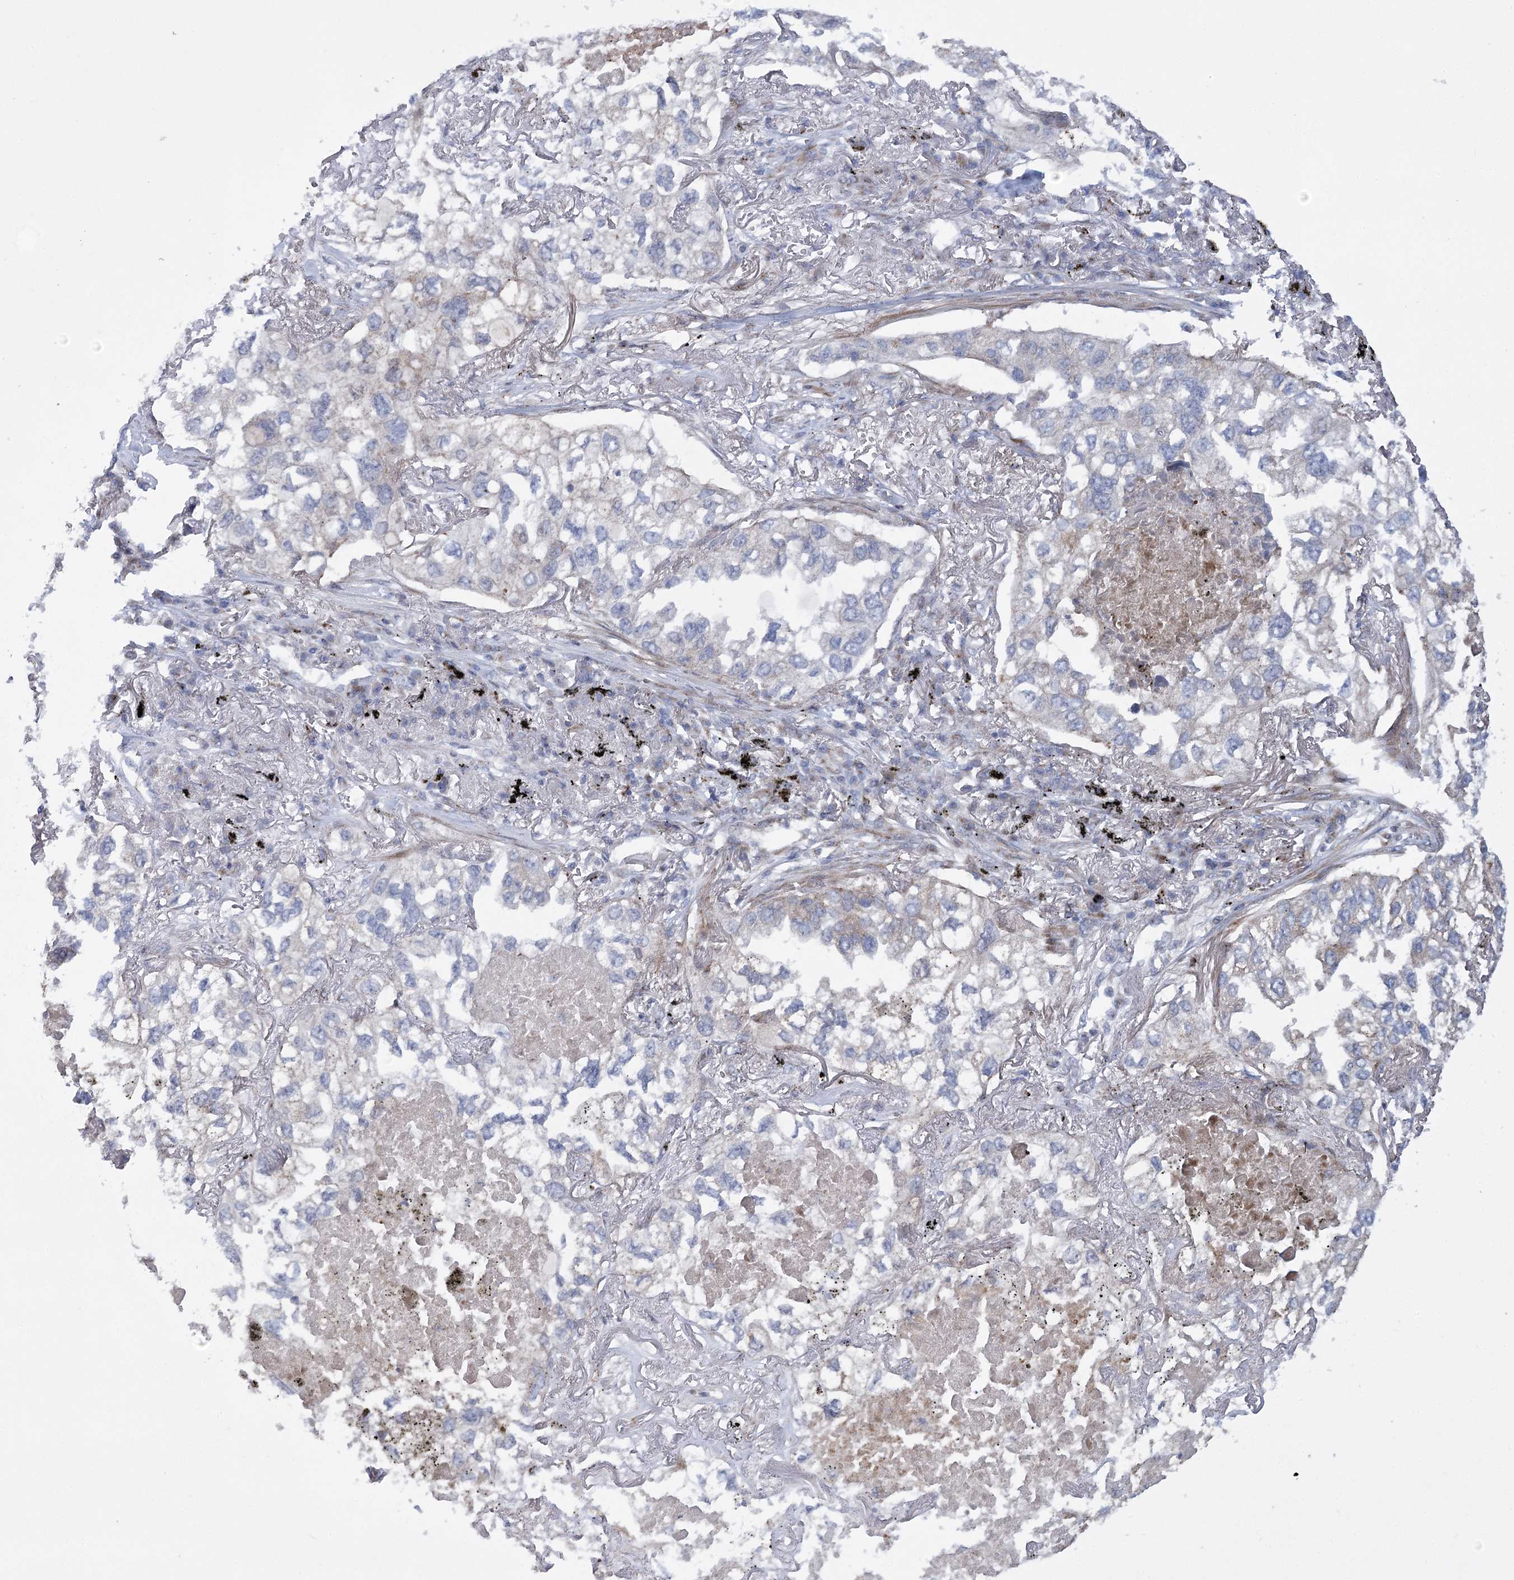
{"staining": {"intensity": "negative", "quantity": "none", "location": "none"}, "tissue": "lung cancer", "cell_type": "Tumor cells", "image_type": "cancer", "snomed": [{"axis": "morphology", "description": "Adenocarcinoma, NOS"}, {"axis": "topography", "description": "Lung"}], "caption": "This histopathology image is of lung cancer (adenocarcinoma) stained with immunohistochemistry to label a protein in brown with the nuclei are counter-stained blue. There is no staining in tumor cells. Brightfield microscopy of immunohistochemistry stained with DAB (3,3'-diaminobenzidine) (brown) and hematoxylin (blue), captured at high magnification.", "gene": "NME7", "patient": {"sex": "male", "age": 65}}